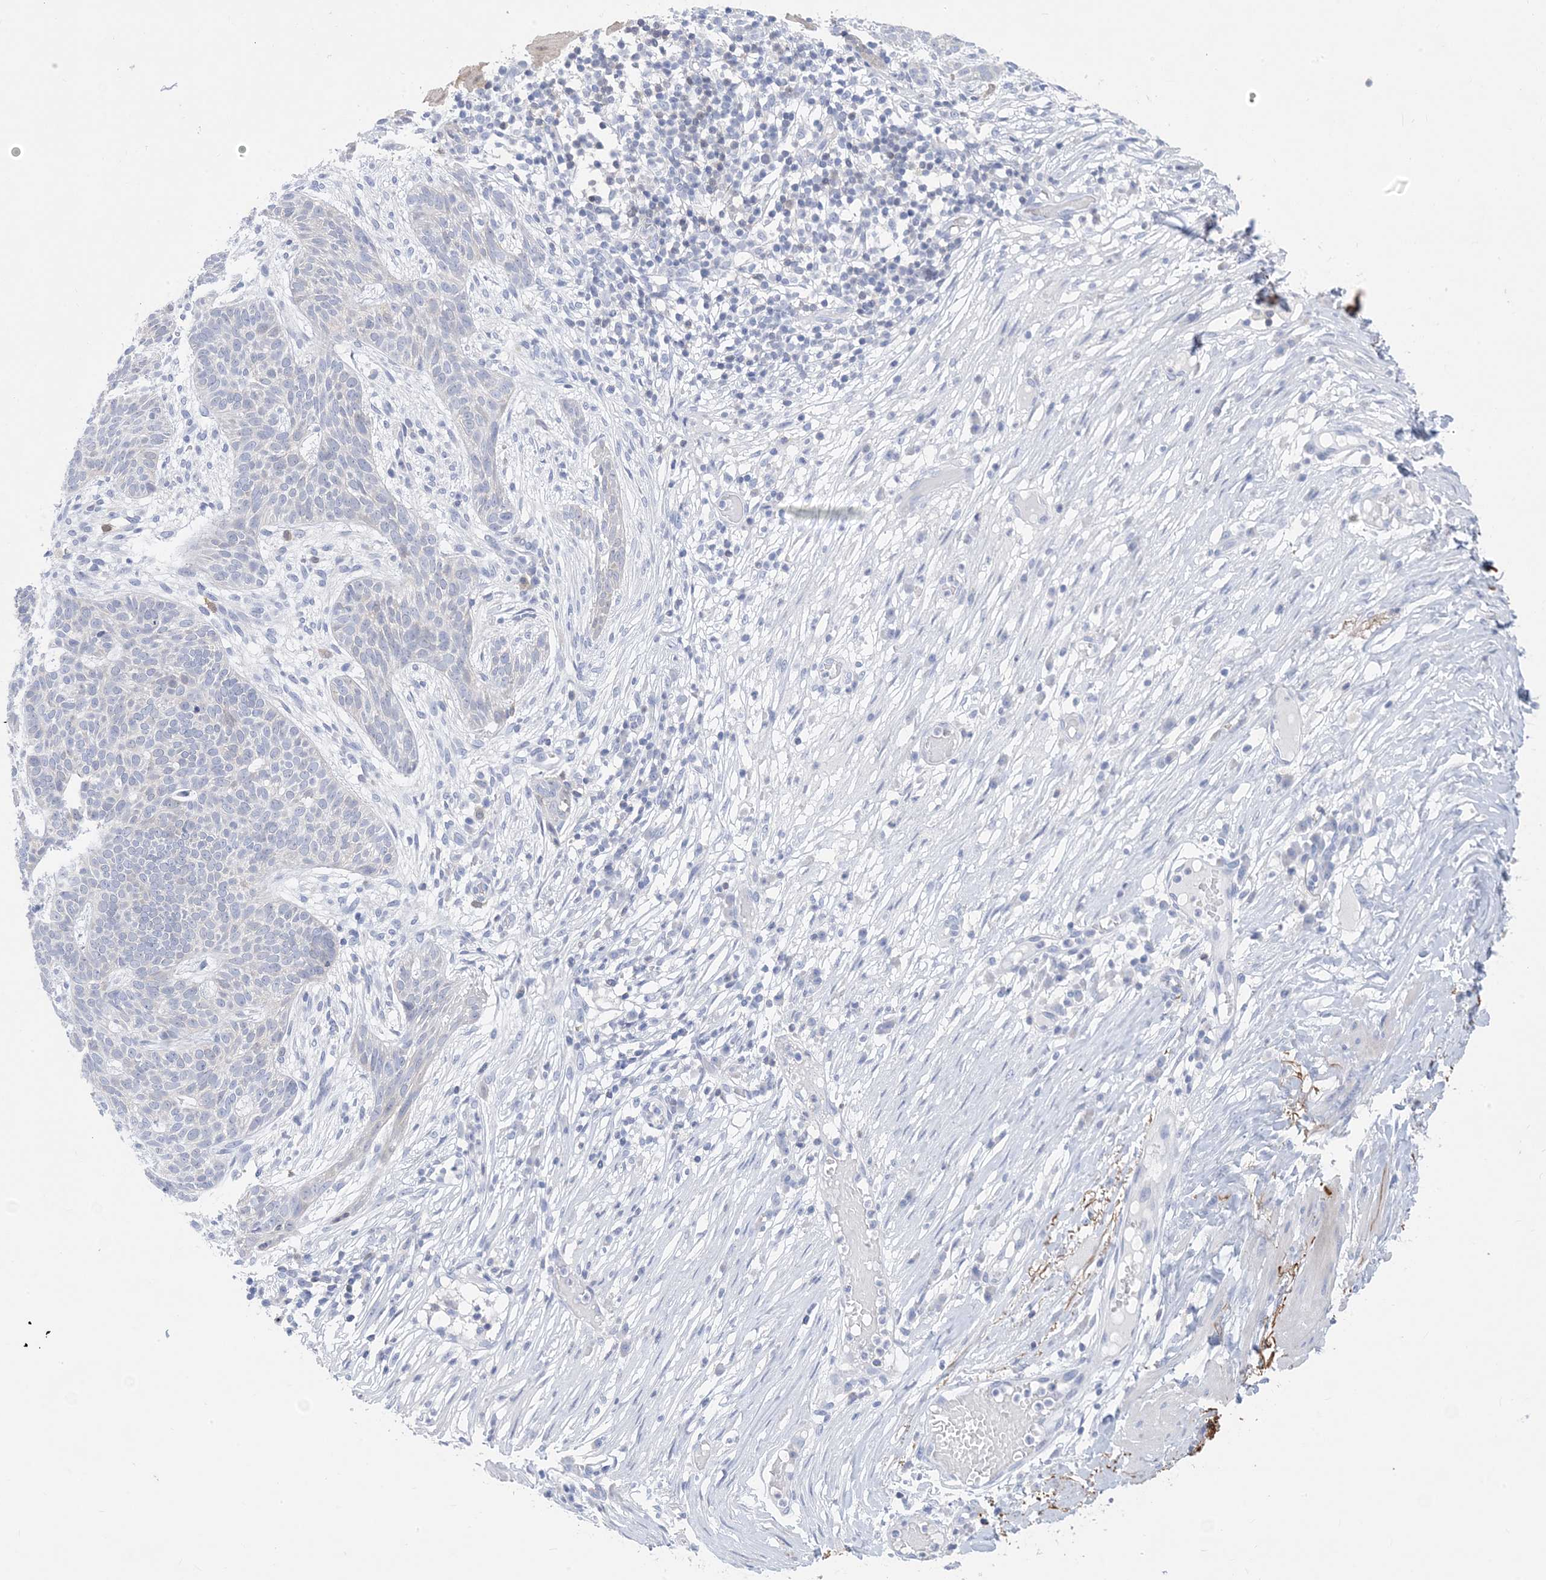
{"staining": {"intensity": "negative", "quantity": "none", "location": "none"}, "tissue": "skin cancer", "cell_type": "Tumor cells", "image_type": "cancer", "snomed": [{"axis": "morphology", "description": "Normal tissue, NOS"}, {"axis": "morphology", "description": "Basal cell carcinoma"}, {"axis": "topography", "description": "Skin"}], "caption": "Skin cancer was stained to show a protein in brown. There is no significant positivity in tumor cells.", "gene": "SH3YL1", "patient": {"sex": "male", "age": 64}}